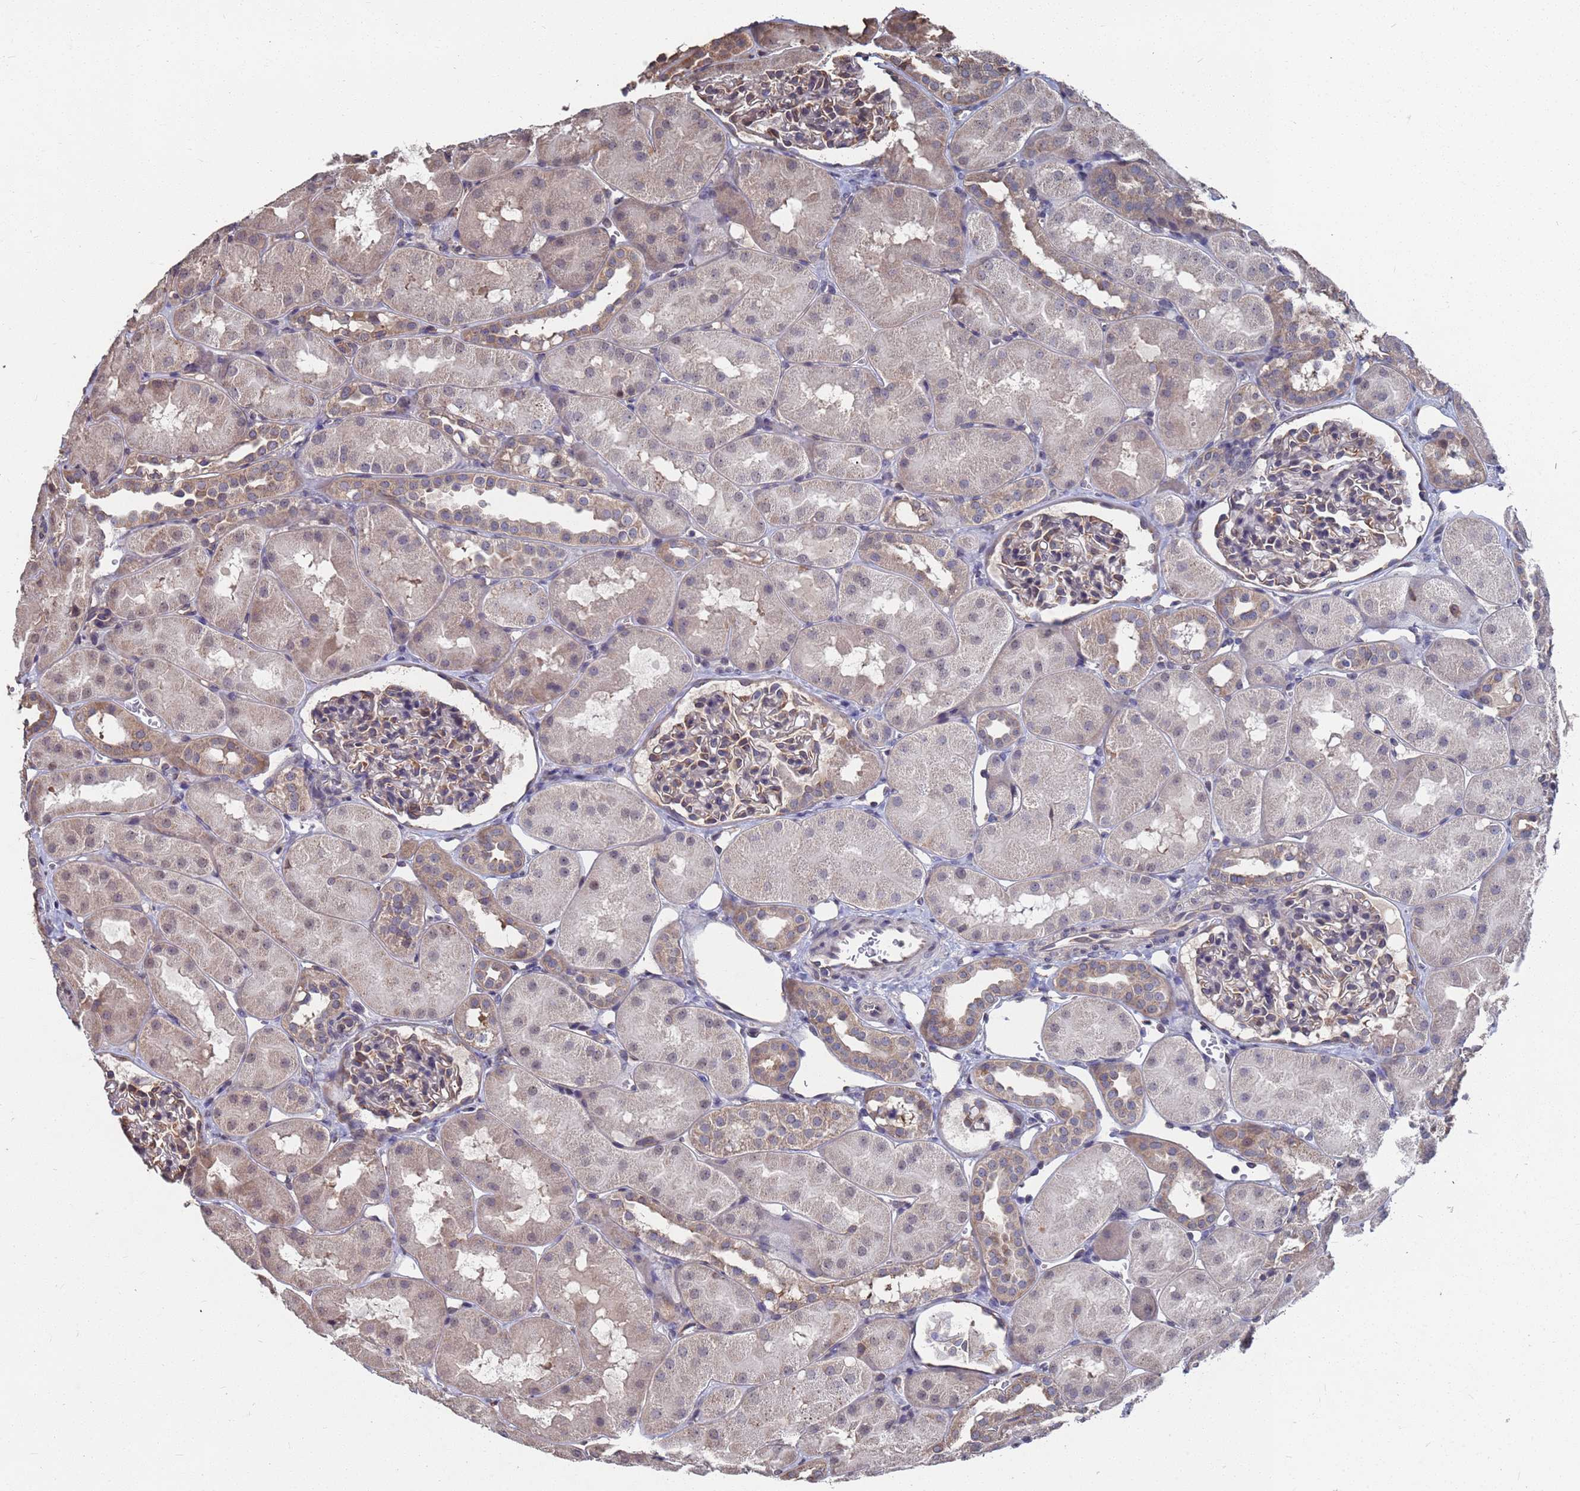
{"staining": {"intensity": "weak", "quantity": "<25%", "location": "cytoplasmic/membranous"}, "tissue": "kidney", "cell_type": "Cells in glomeruli", "image_type": "normal", "snomed": [{"axis": "morphology", "description": "Normal tissue, NOS"}, {"axis": "topography", "description": "Kidney"}, {"axis": "topography", "description": "Urinary bladder"}], "caption": "The image displays no significant expression in cells in glomeruli of kidney.", "gene": "CFAP119", "patient": {"sex": "male", "age": 16}}